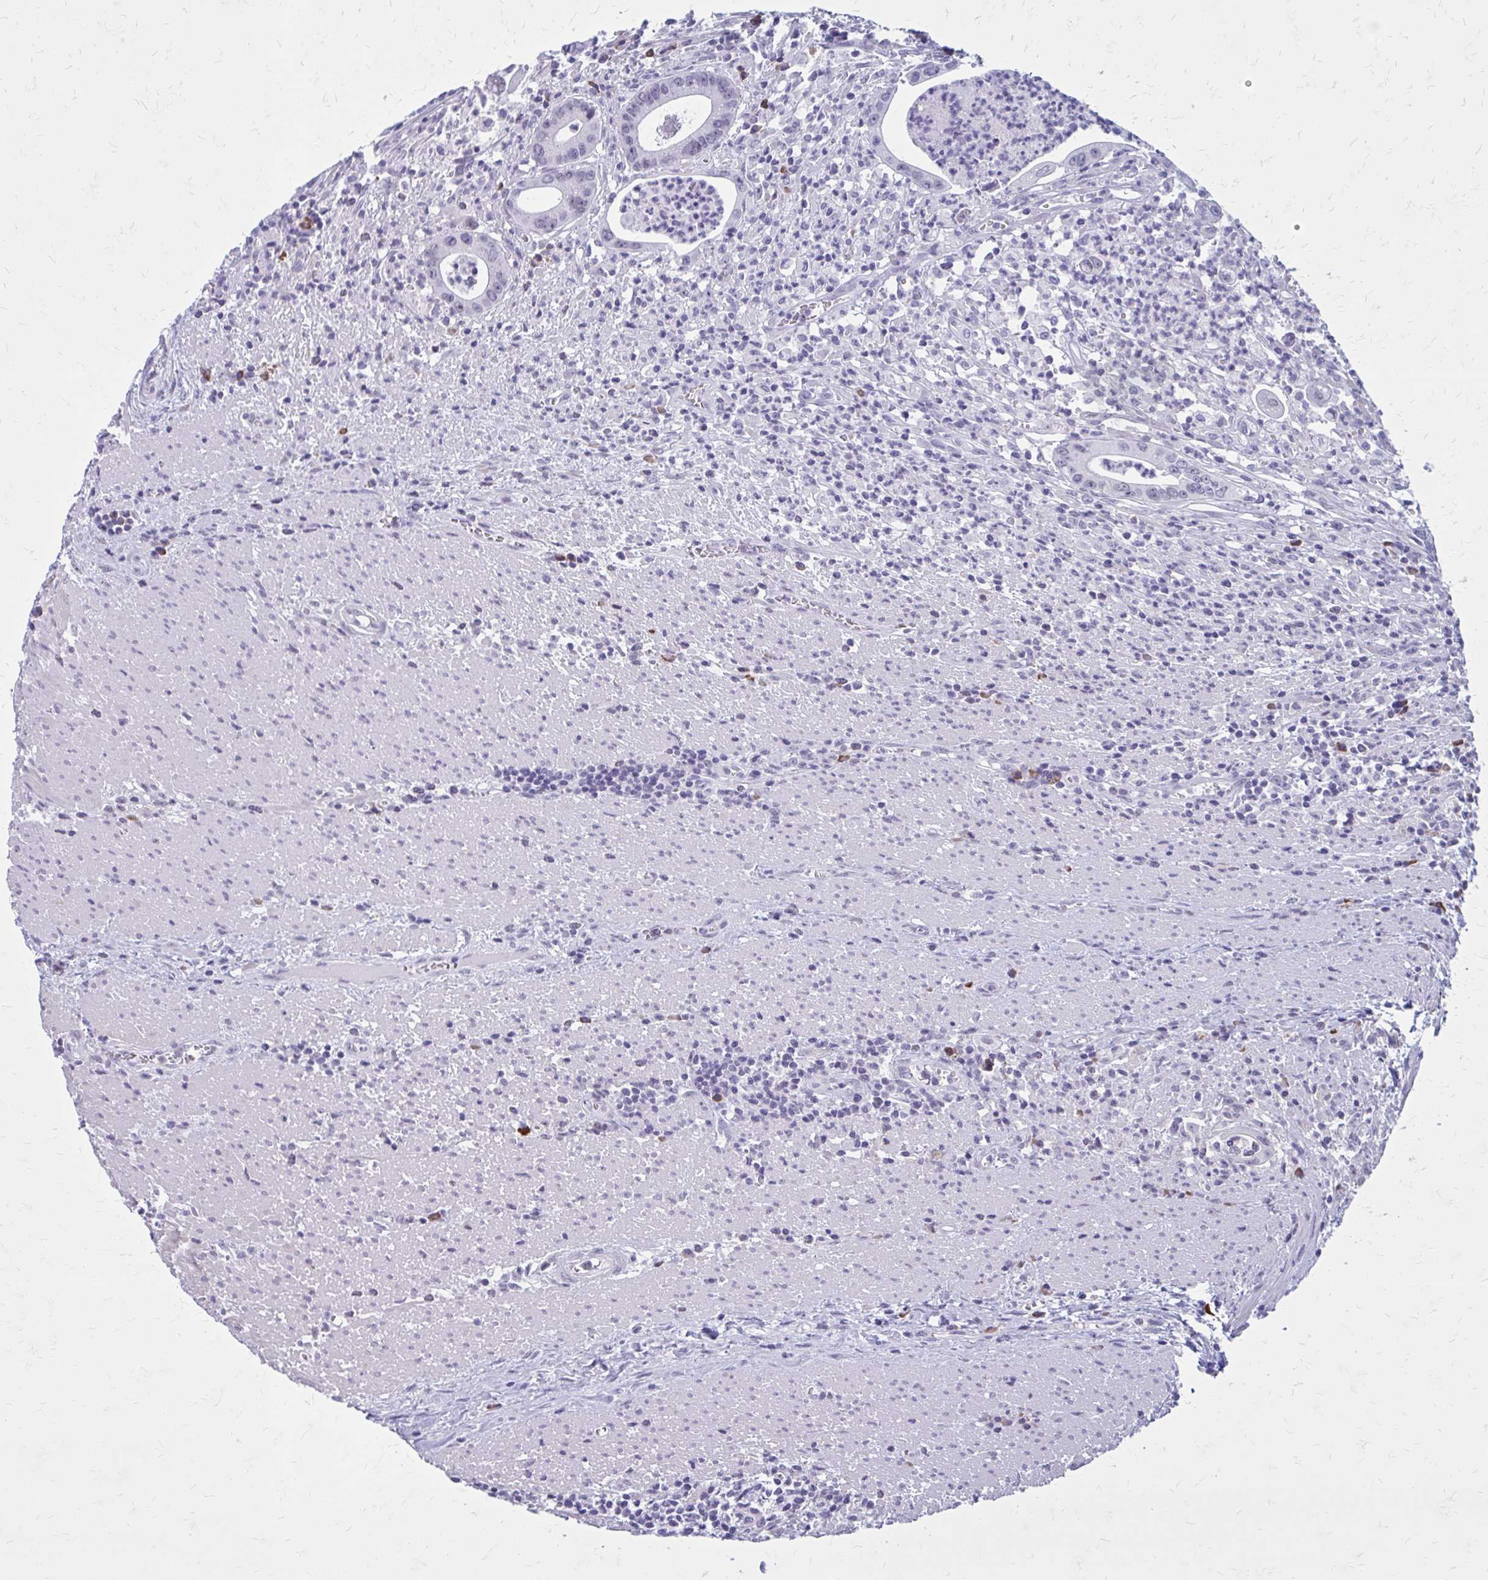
{"staining": {"intensity": "negative", "quantity": "none", "location": "none"}, "tissue": "colorectal cancer", "cell_type": "Tumor cells", "image_type": "cancer", "snomed": [{"axis": "morphology", "description": "Adenocarcinoma, NOS"}, {"axis": "topography", "description": "Rectum"}], "caption": "Immunohistochemical staining of adenocarcinoma (colorectal) displays no significant expression in tumor cells. (Stains: DAB (3,3'-diaminobenzidine) immunohistochemistry with hematoxylin counter stain, Microscopy: brightfield microscopy at high magnification).", "gene": "PROSER1", "patient": {"sex": "female", "age": 81}}